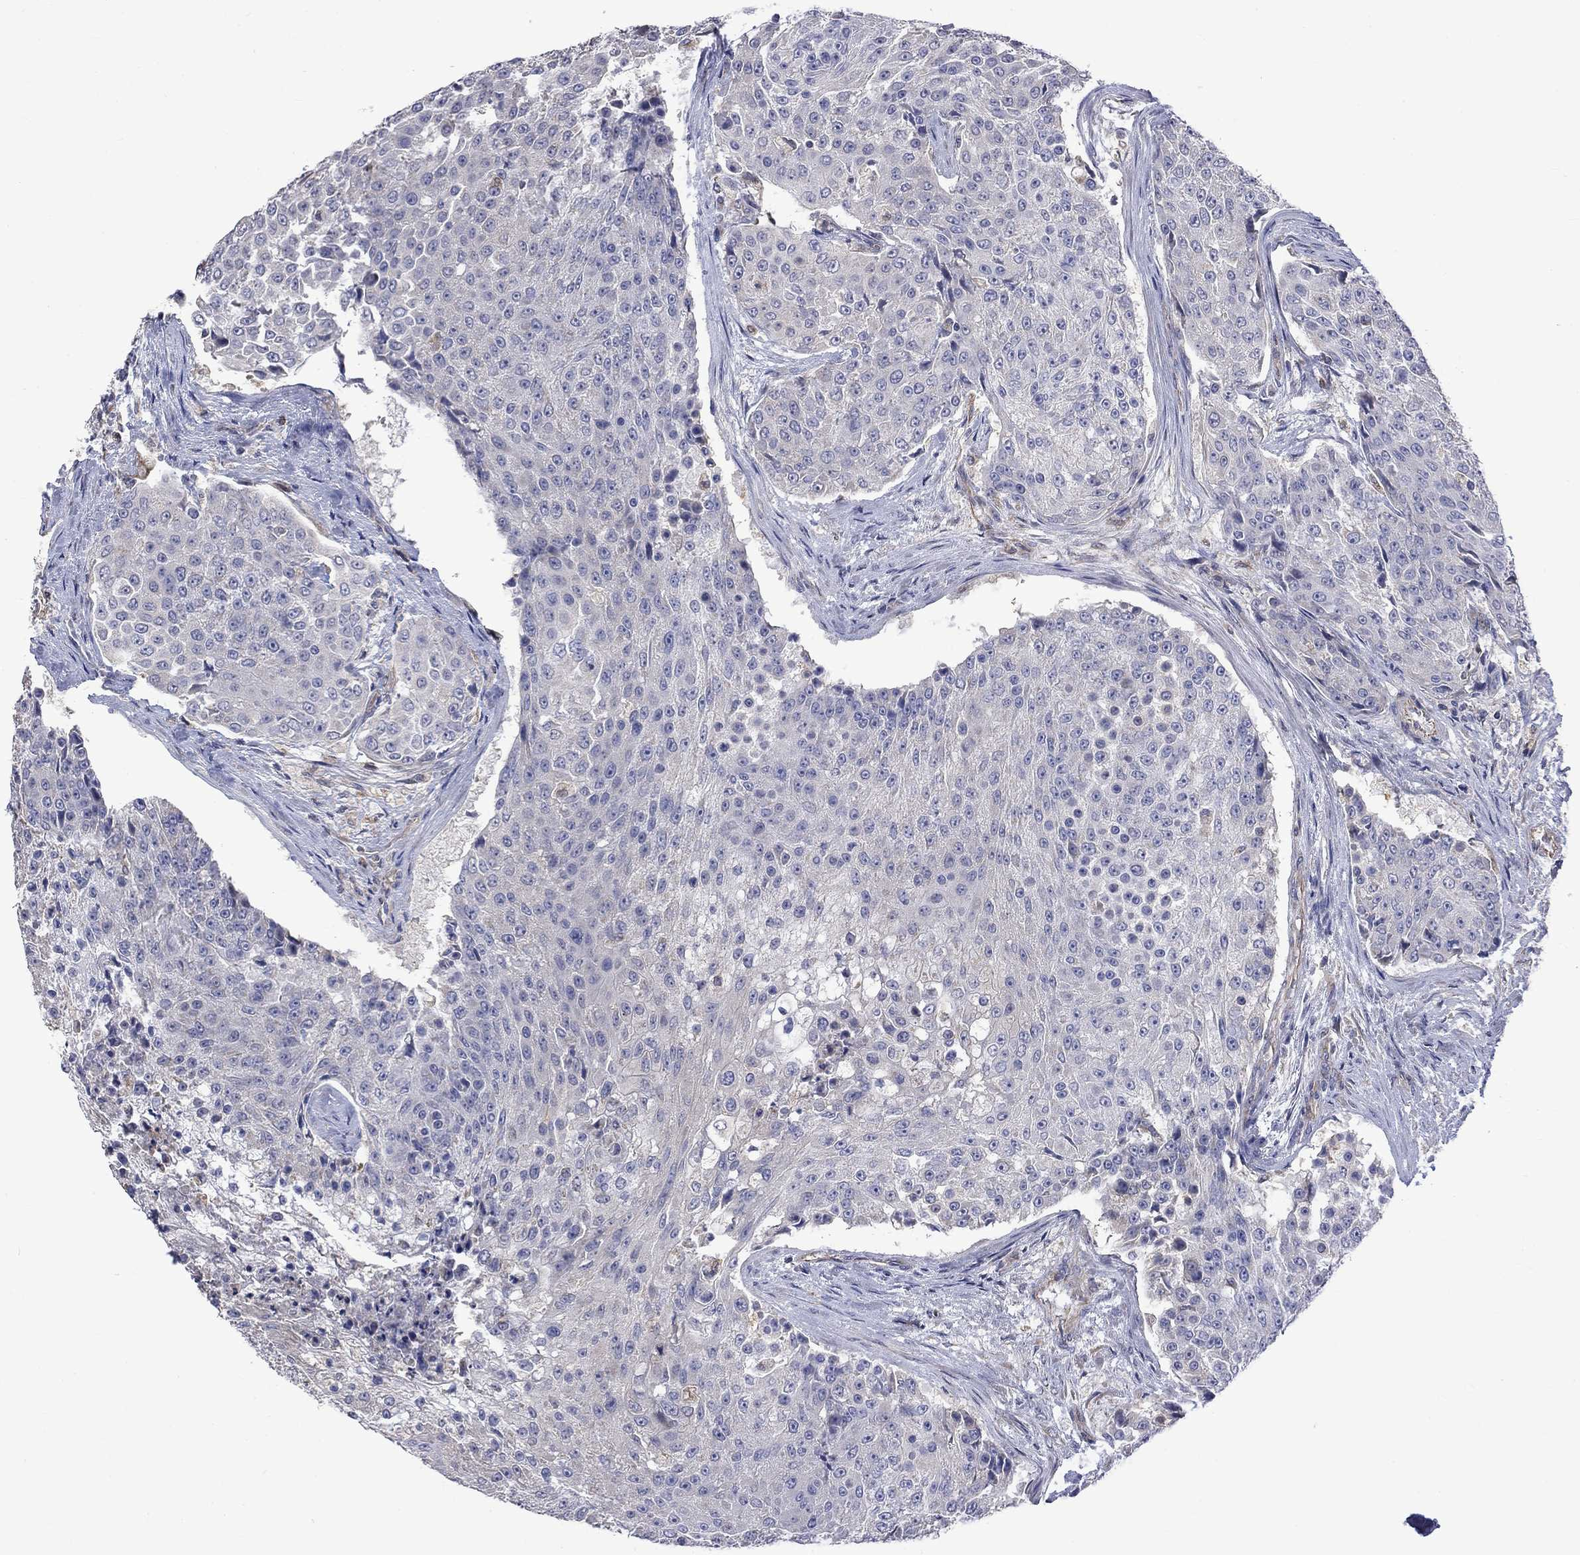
{"staining": {"intensity": "negative", "quantity": "none", "location": "none"}, "tissue": "urothelial cancer", "cell_type": "Tumor cells", "image_type": "cancer", "snomed": [{"axis": "morphology", "description": "Urothelial carcinoma, High grade"}, {"axis": "topography", "description": "Urinary bladder"}], "caption": "Tumor cells show no significant protein positivity in urothelial cancer.", "gene": "CAMKK2", "patient": {"sex": "female", "age": 63}}